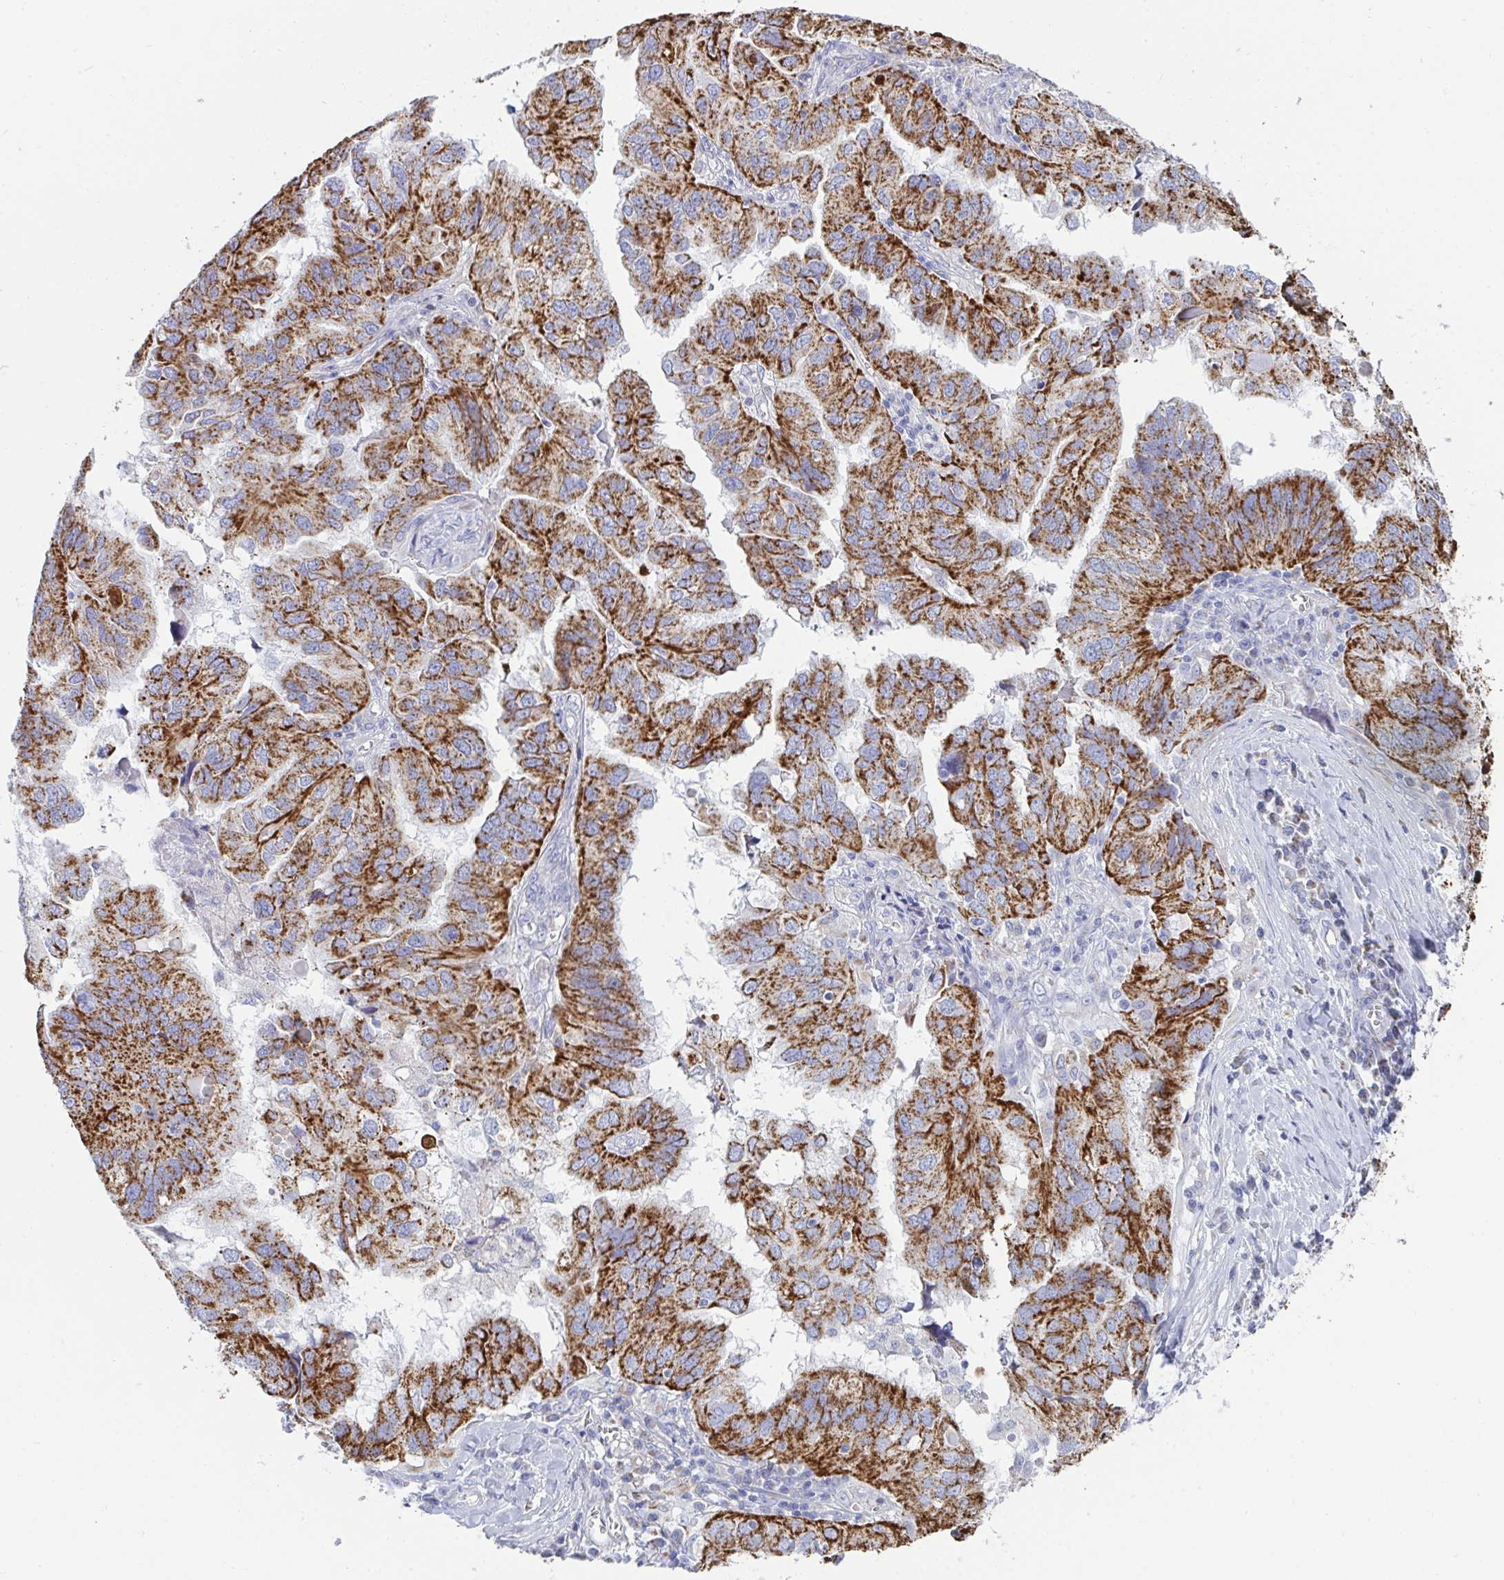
{"staining": {"intensity": "strong", "quantity": ">75%", "location": "cytoplasmic/membranous"}, "tissue": "ovarian cancer", "cell_type": "Tumor cells", "image_type": "cancer", "snomed": [{"axis": "morphology", "description": "Cystadenocarcinoma, serous, NOS"}, {"axis": "topography", "description": "Ovary"}], "caption": "Immunohistochemical staining of human serous cystadenocarcinoma (ovarian) exhibits high levels of strong cytoplasmic/membranous protein staining in about >75% of tumor cells.", "gene": "AIFM1", "patient": {"sex": "female", "age": 79}}